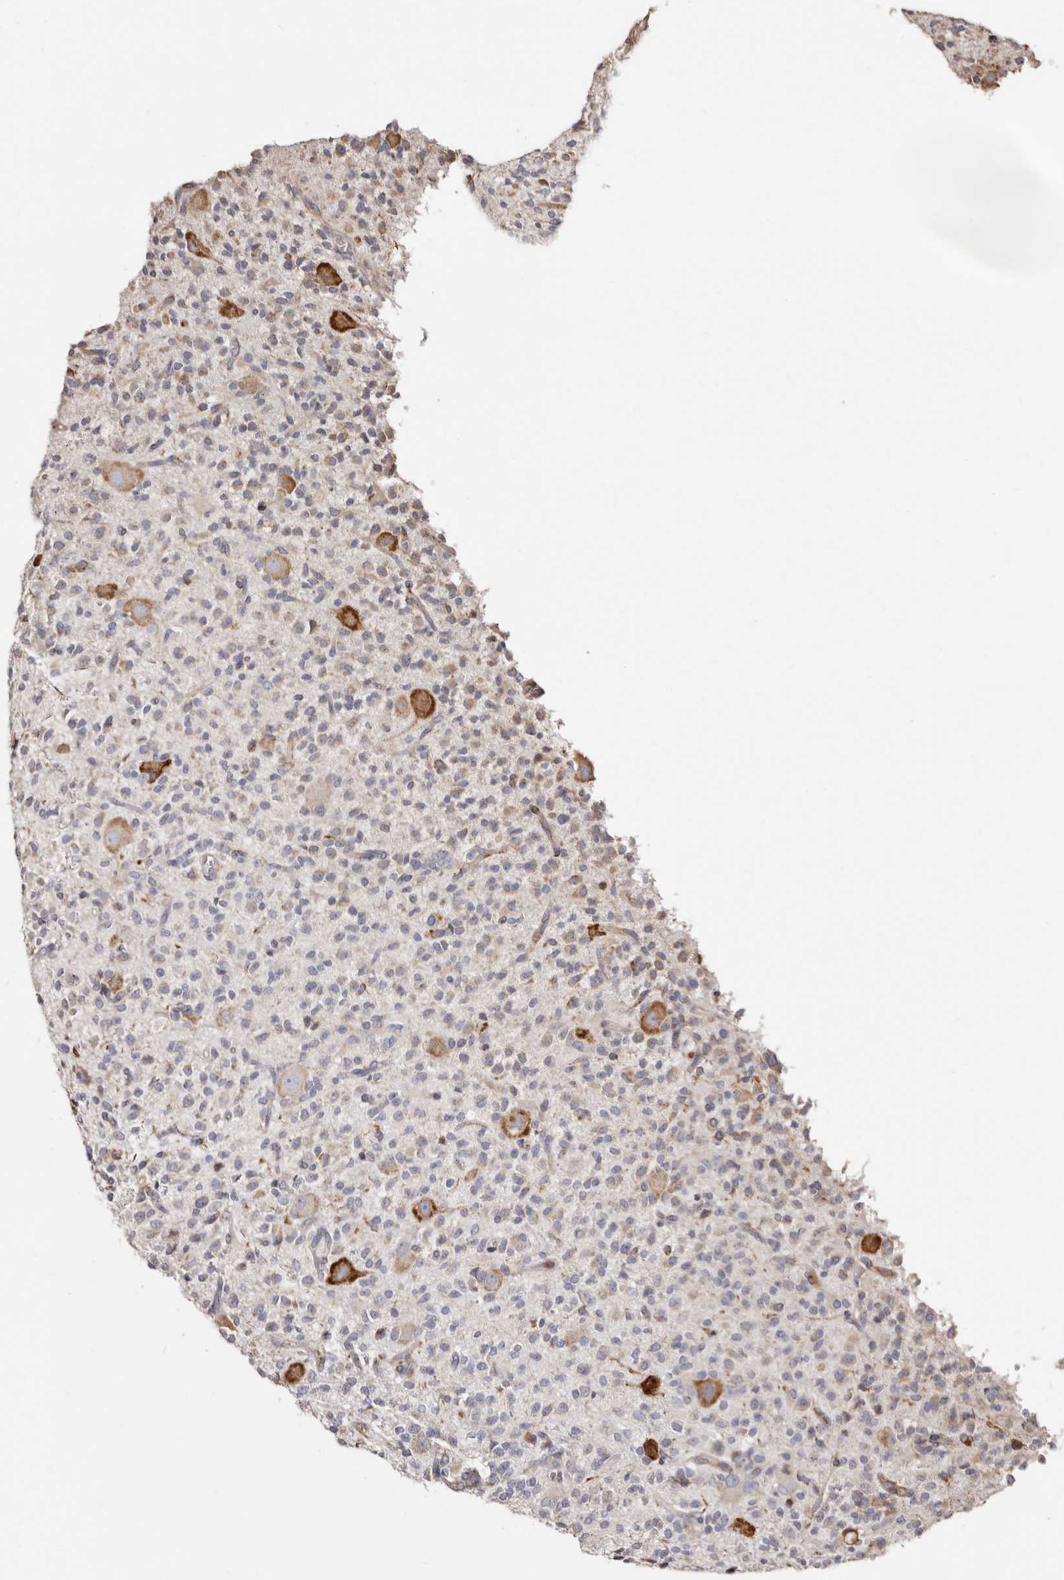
{"staining": {"intensity": "negative", "quantity": "none", "location": "none"}, "tissue": "glioma", "cell_type": "Tumor cells", "image_type": "cancer", "snomed": [{"axis": "morphology", "description": "Glioma, malignant, High grade"}, {"axis": "topography", "description": "Brain"}], "caption": "A high-resolution photomicrograph shows immunohistochemistry (IHC) staining of glioma, which reveals no significant staining in tumor cells.", "gene": "ACBD6", "patient": {"sex": "male", "age": 34}}